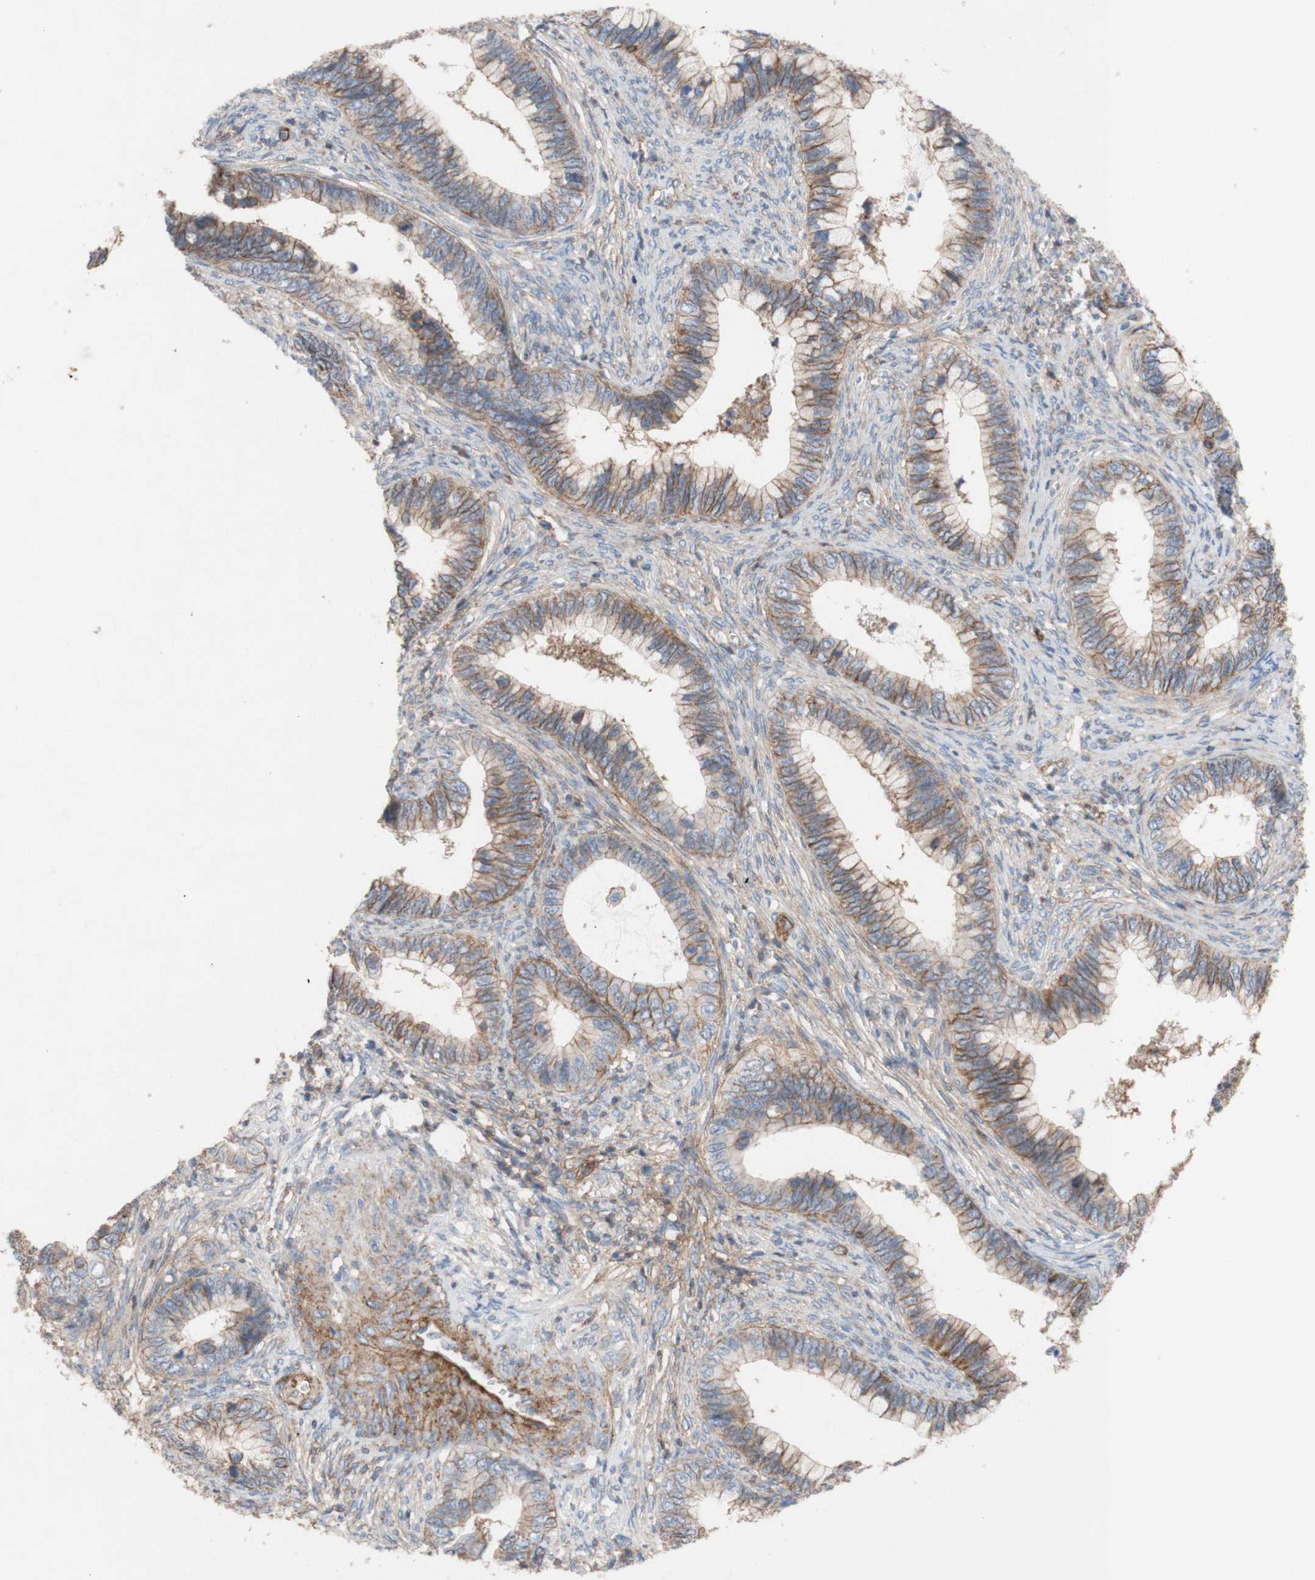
{"staining": {"intensity": "weak", "quantity": ">75%", "location": "cytoplasmic/membranous"}, "tissue": "cervical cancer", "cell_type": "Tumor cells", "image_type": "cancer", "snomed": [{"axis": "morphology", "description": "Adenocarcinoma, NOS"}, {"axis": "topography", "description": "Cervix"}], "caption": "Immunohistochemistry histopathology image of adenocarcinoma (cervical) stained for a protein (brown), which demonstrates low levels of weak cytoplasmic/membranous staining in about >75% of tumor cells.", "gene": "ATP2A3", "patient": {"sex": "female", "age": 44}}